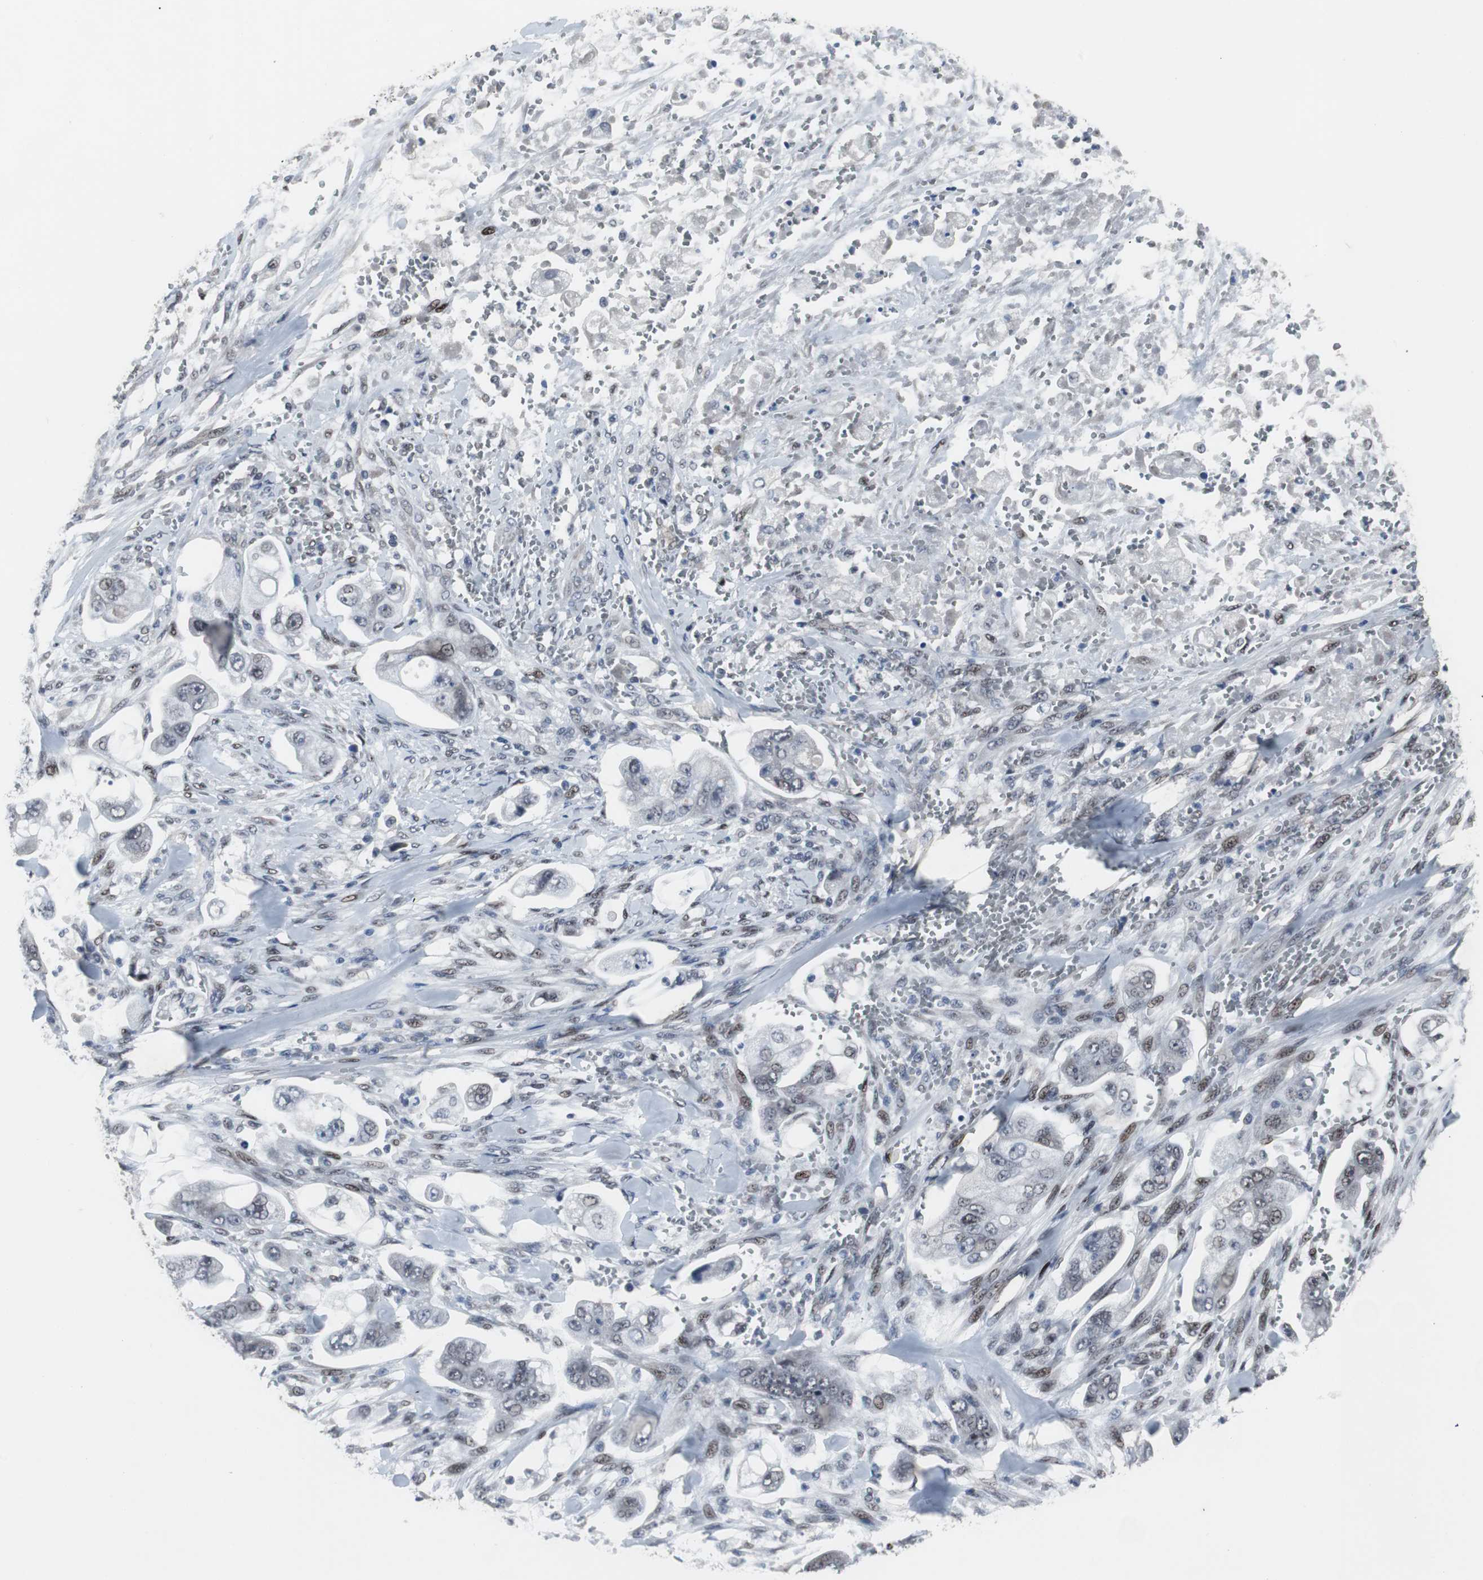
{"staining": {"intensity": "moderate", "quantity": "<25%", "location": "nuclear"}, "tissue": "stomach cancer", "cell_type": "Tumor cells", "image_type": "cancer", "snomed": [{"axis": "morphology", "description": "Adenocarcinoma, NOS"}, {"axis": "topography", "description": "Stomach"}], "caption": "Protein staining reveals moderate nuclear positivity in approximately <25% of tumor cells in stomach adenocarcinoma. The staining is performed using DAB (3,3'-diaminobenzidine) brown chromogen to label protein expression. The nuclei are counter-stained blue using hematoxylin.", "gene": "FOXP4", "patient": {"sex": "male", "age": 62}}